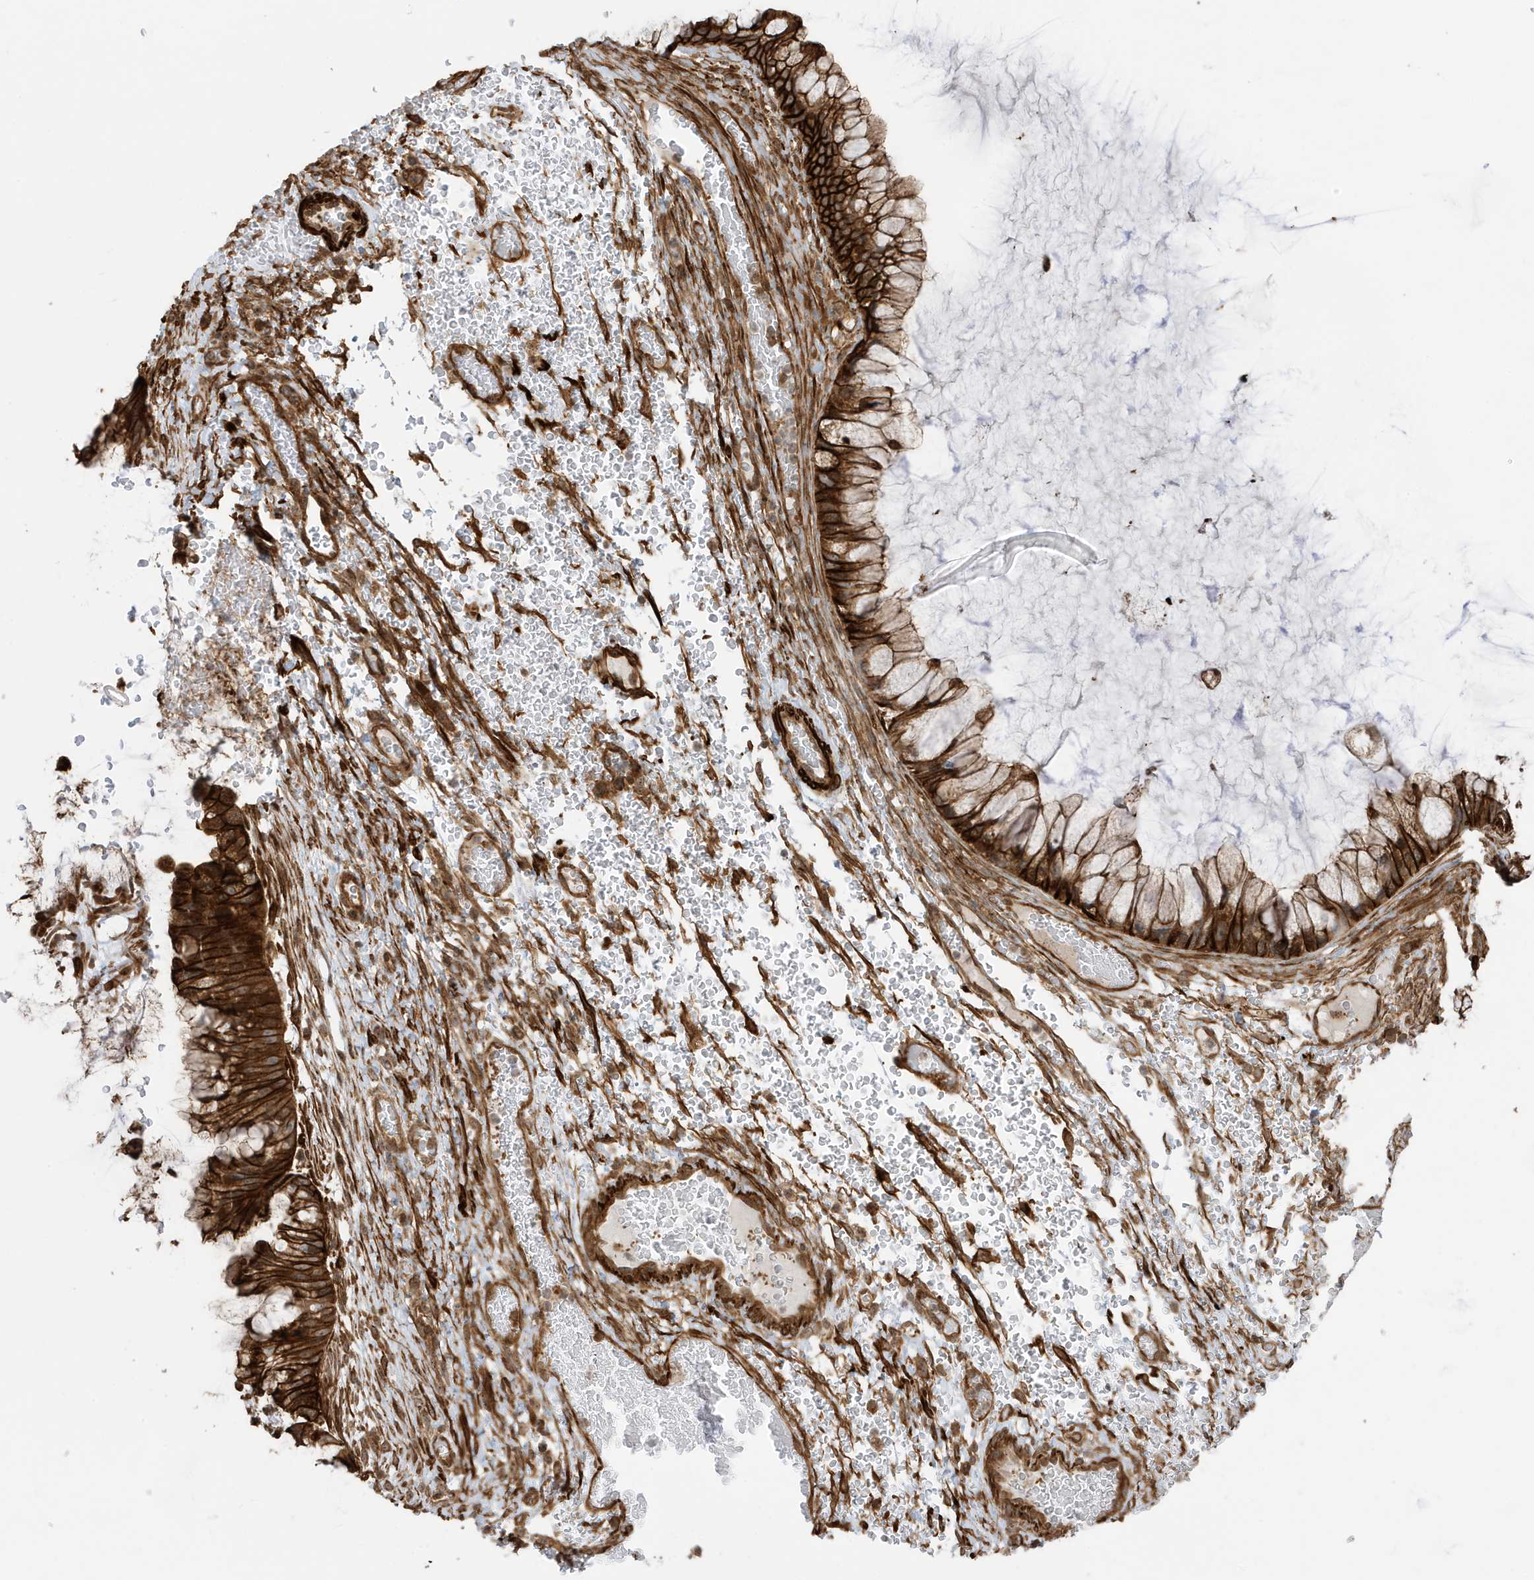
{"staining": {"intensity": "strong", "quantity": ">75%", "location": "cytoplasmic/membranous"}, "tissue": "ovarian cancer", "cell_type": "Tumor cells", "image_type": "cancer", "snomed": [{"axis": "morphology", "description": "Cystadenocarcinoma, mucinous, NOS"}, {"axis": "topography", "description": "Ovary"}], "caption": "Ovarian cancer tissue shows strong cytoplasmic/membranous expression in approximately >75% of tumor cells", "gene": "CDC42EP3", "patient": {"sex": "female", "age": 37}}